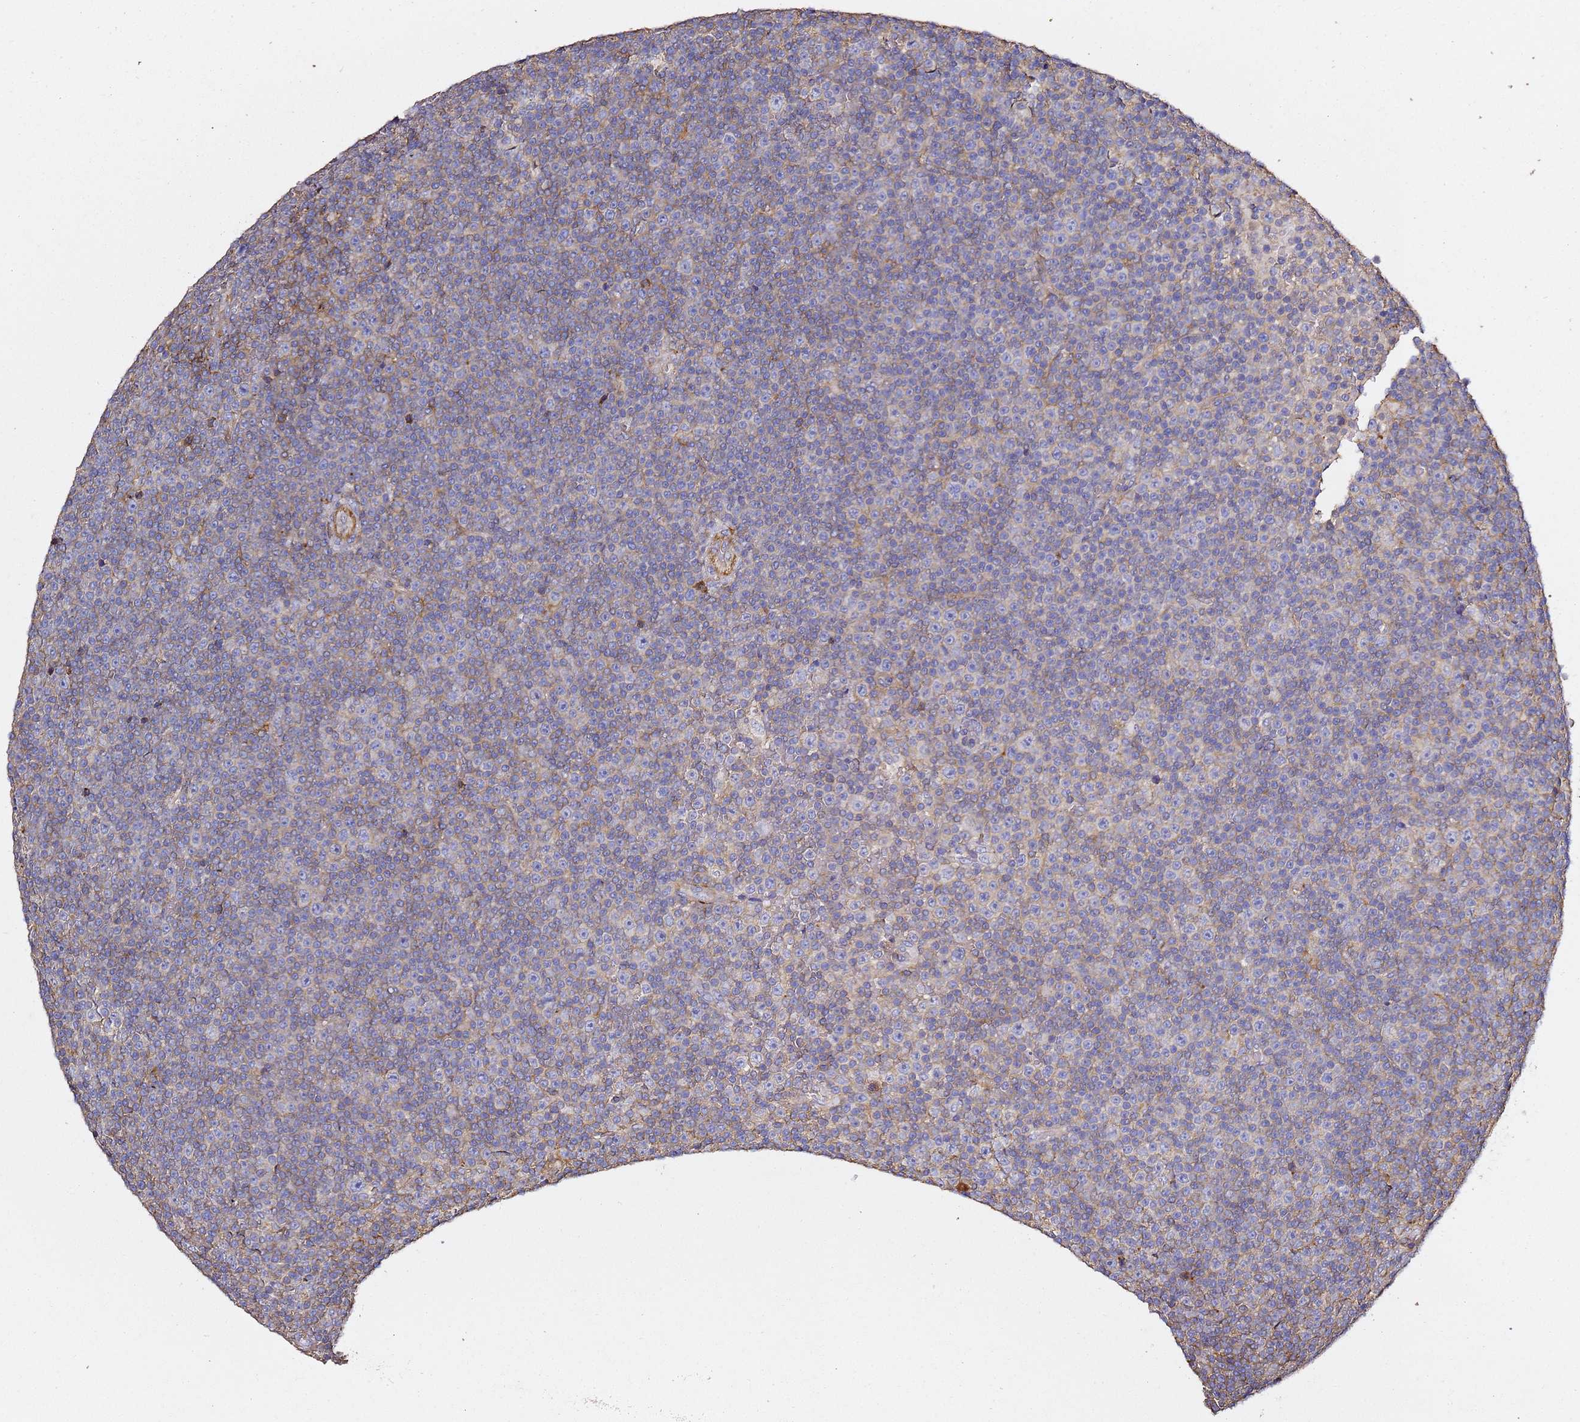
{"staining": {"intensity": "weak", "quantity": "<25%", "location": "cytoplasmic/membranous"}, "tissue": "lymphoma", "cell_type": "Tumor cells", "image_type": "cancer", "snomed": [{"axis": "morphology", "description": "Malignant lymphoma, non-Hodgkin's type, Low grade"}, {"axis": "topography", "description": "Lymph node"}], "caption": "Immunohistochemistry (IHC) image of lymphoma stained for a protein (brown), which exhibits no staining in tumor cells. Nuclei are stained in blue.", "gene": "ZFP36L2", "patient": {"sex": "female", "age": 67}}